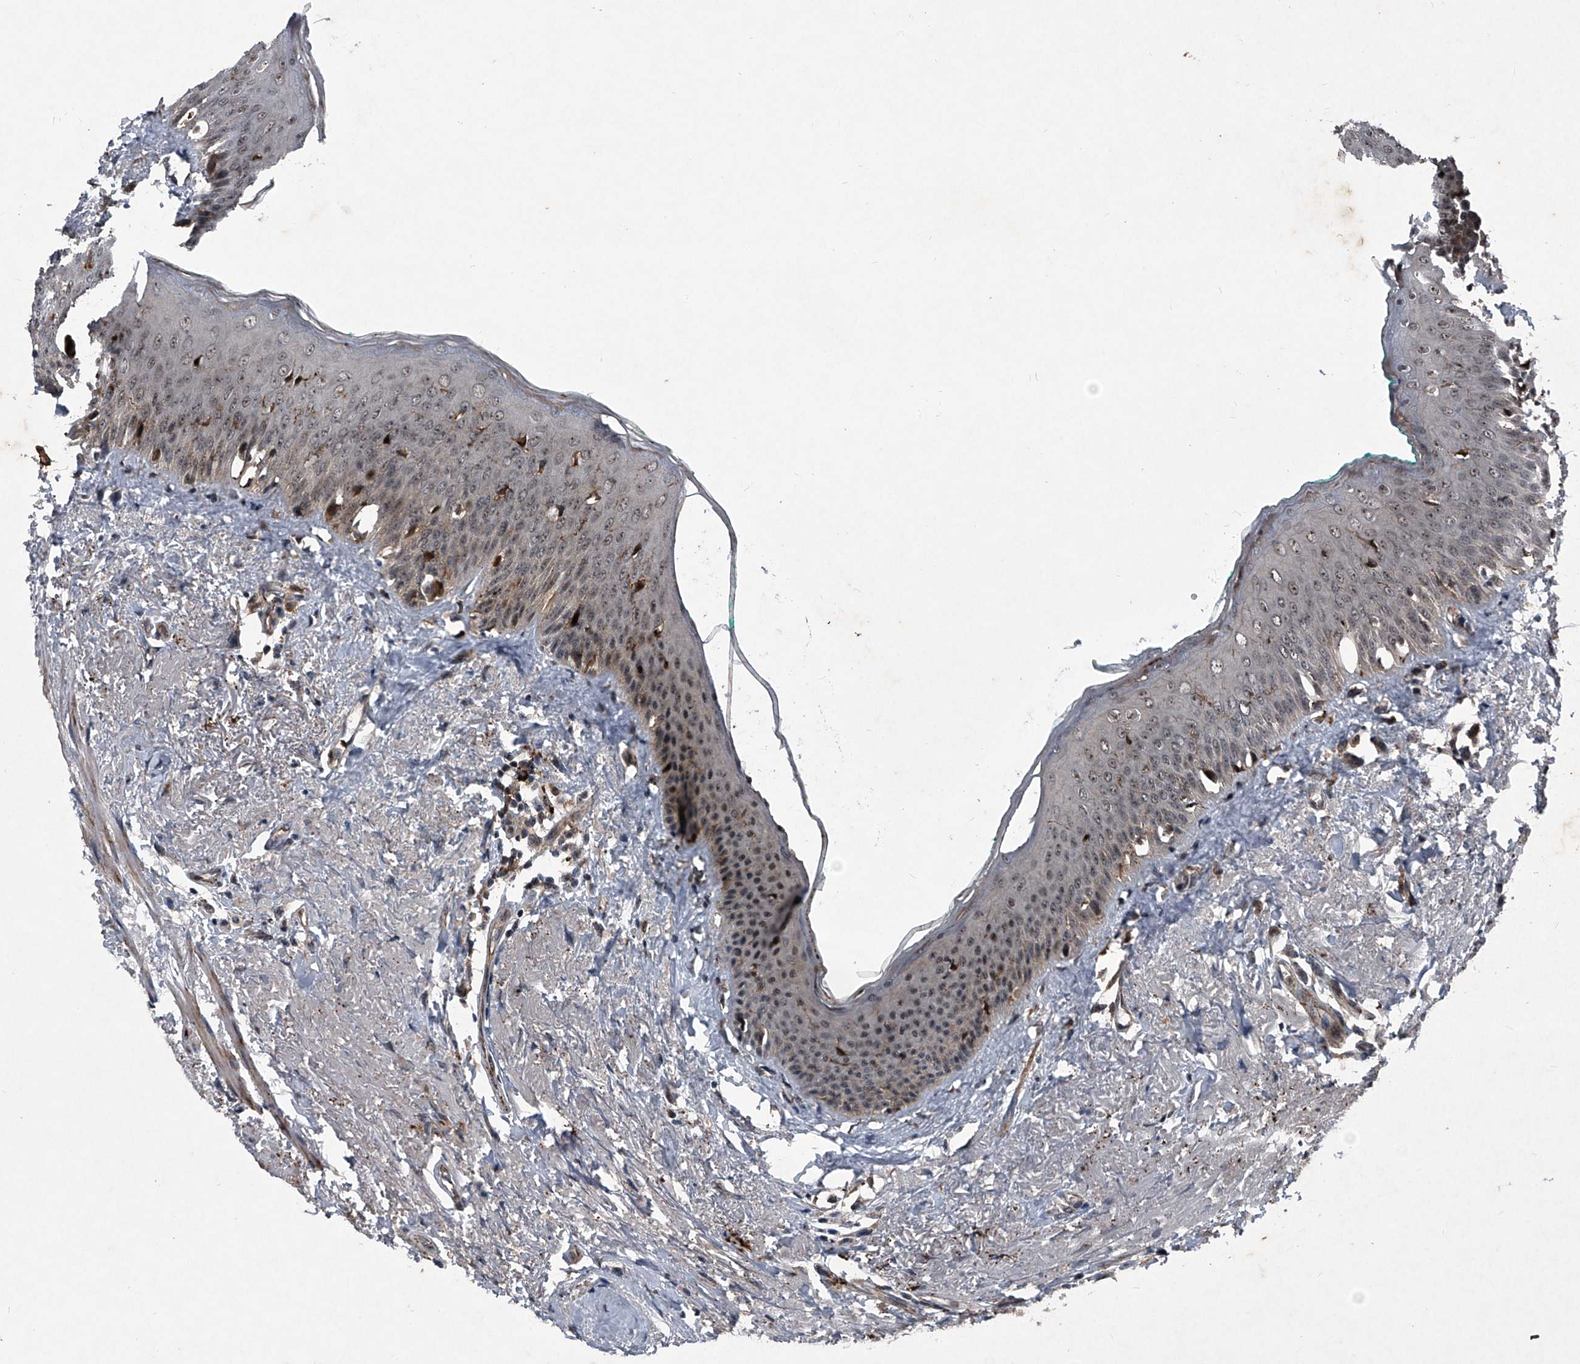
{"staining": {"intensity": "weak", "quantity": "25%-75%", "location": "nuclear"}, "tissue": "oral mucosa", "cell_type": "Squamous epithelial cells", "image_type": "normal", "snomed": [{"axis": "morphology", "description": "Normal tissue, NOS"}, {"axis": "topography", "description": "Oral tissue"}], "caption": "Immunohistochemistry (IHC) histopathology image of unremarkable oral mucosa: human oral mucosa stained using immunohistochemistry (IHC) demonstrates low levels of weak protein expression localized specifically in the nuclear of squamous epithelial cells, appearing as a nuclear brown color.", "gene": "MAPKAP1", "patient": {"sex": "female", "age": 70}}